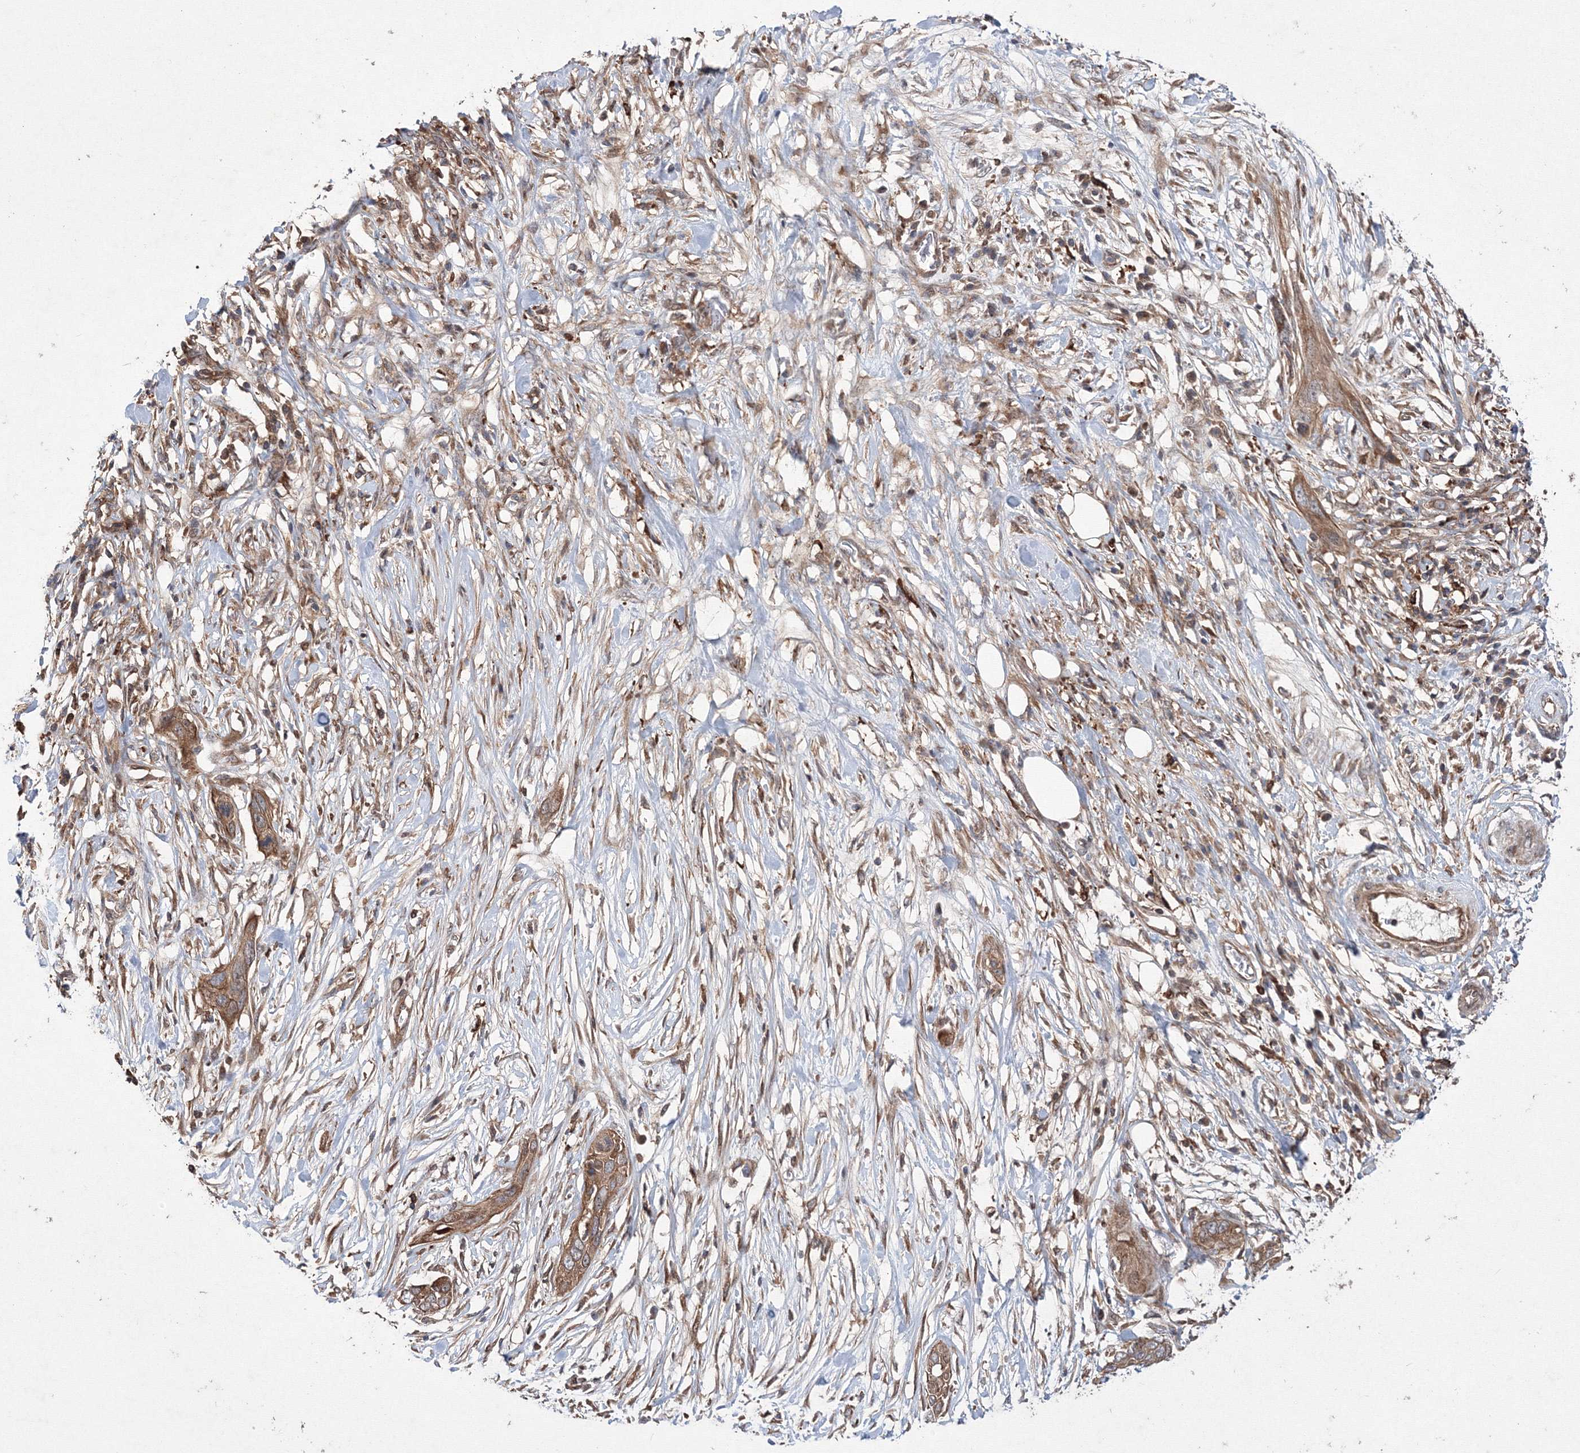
{"staining": {"intensity": "moderate", "quantity": ">75%", "location": "cytoplasmic/membranous"}, "tissue": "pancreatic cancer", "cell_type": "Tumor cells", "image_type": "cancer", "snomed": [{"axis": "morphology", "description": "Adenocarcinoma, NOS"}, {"axis": "topography", "description": "Pancreas"}], "caption": "DAB immunohistochemical staining of adenocarcinoma (pancreatic) demonstrates moderate cytoplasmic/membranous protein positivity in about >75% of tumor cells.", "gene": "RANBP3L", "patient": {"sex": "female", "age": 60}}